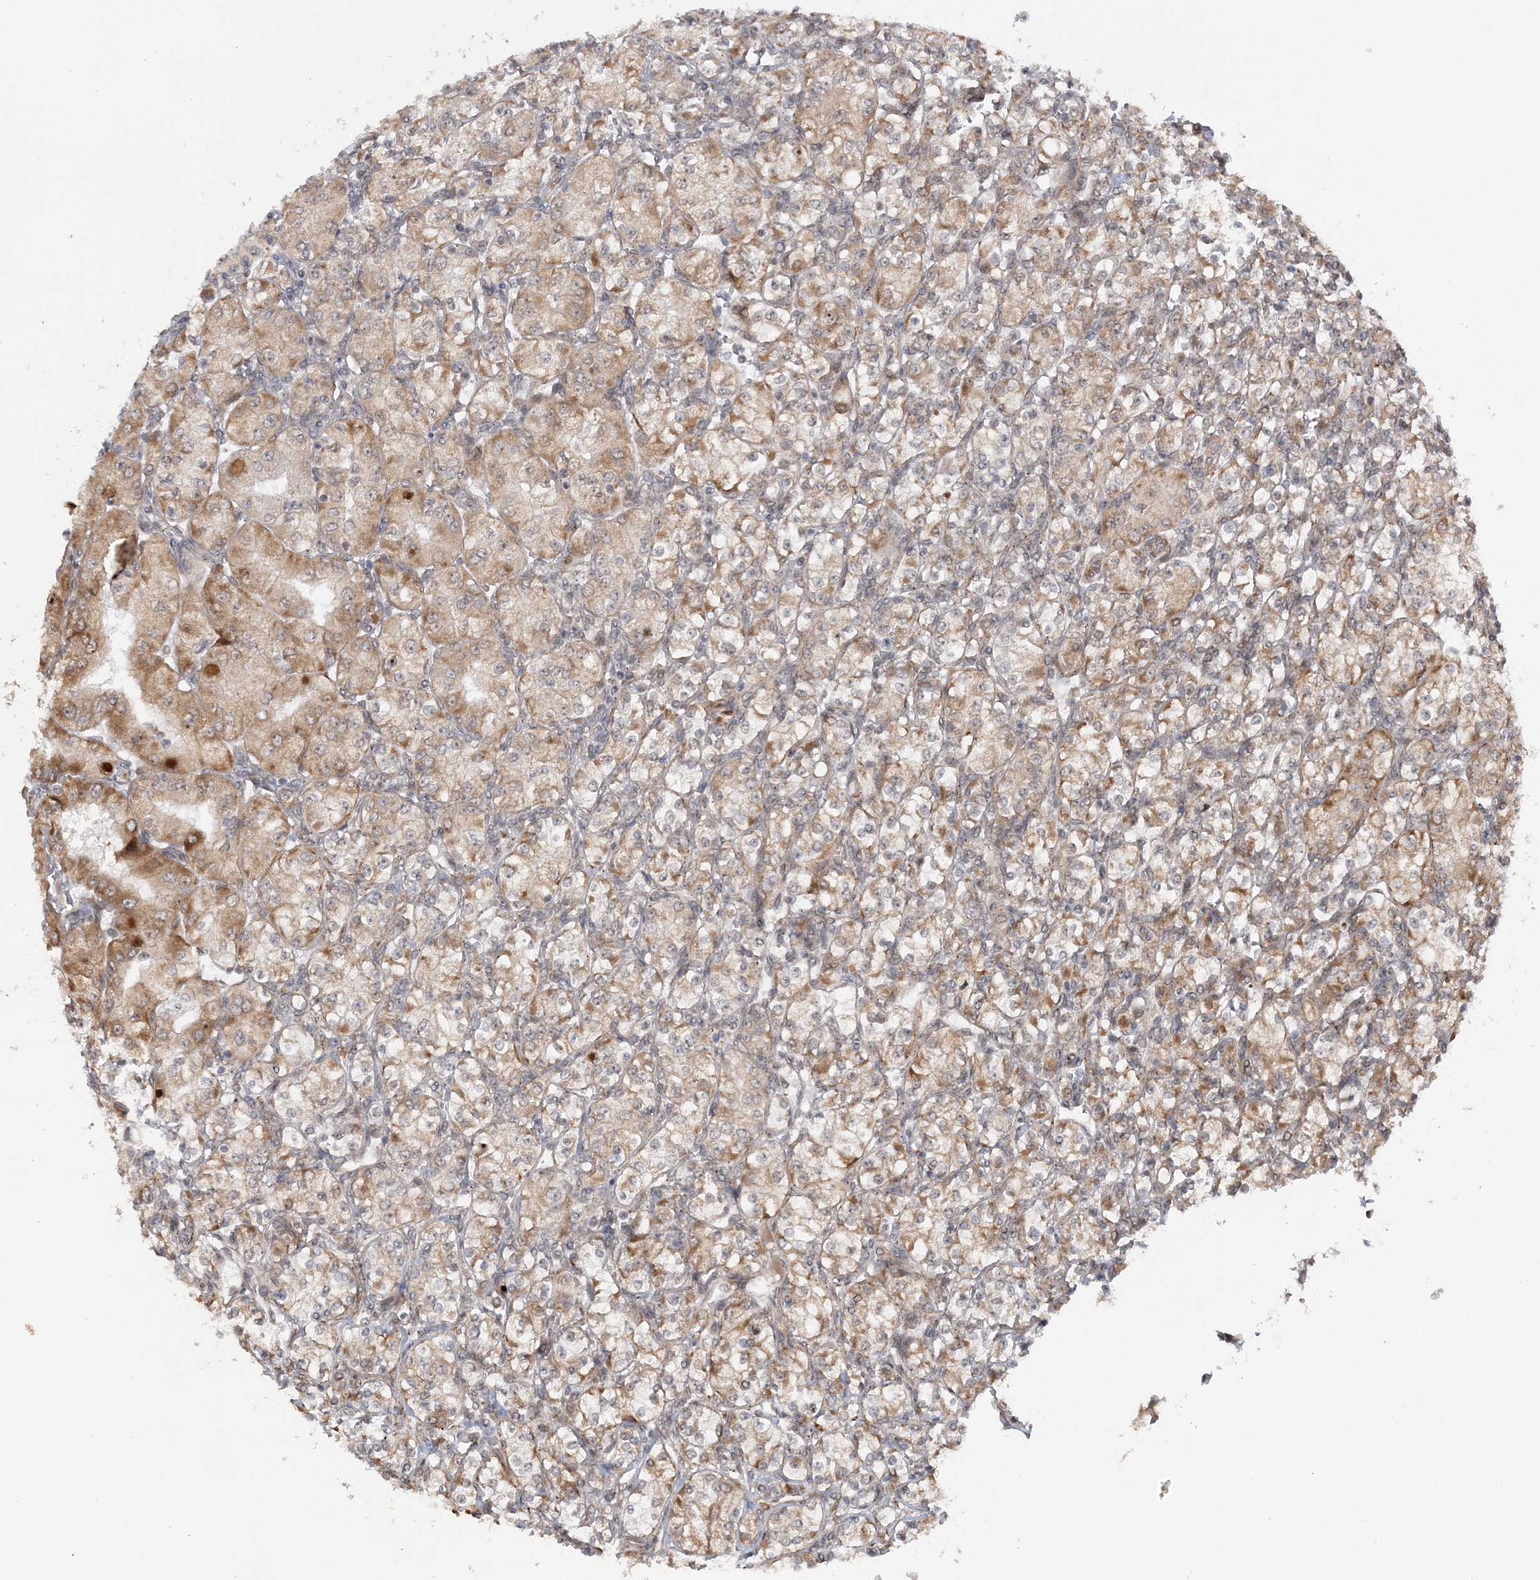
{"staining": {"intensity": "moderate", "quantity": ">75%", "location": "cytoplasmic/membranous"}, "tissue": "renal cancer", "cell_type": "Tumor cells", "image_type": "cancer", "snomed": [{"axis": "morphology", "description": "Adenocarcinoma, NOS"}, {"axis": "topography", "description": "Kidney"}], "caption": "DAB (3,3'-diaminobenzidine) immunohistochemical staining of human renal cancer reveals moderate cytoplasmic/membranous protein staining in approximately >75% of tumor cells.", "gene": "MRPL47", "patient": {"sex": "male", "age": 77}}